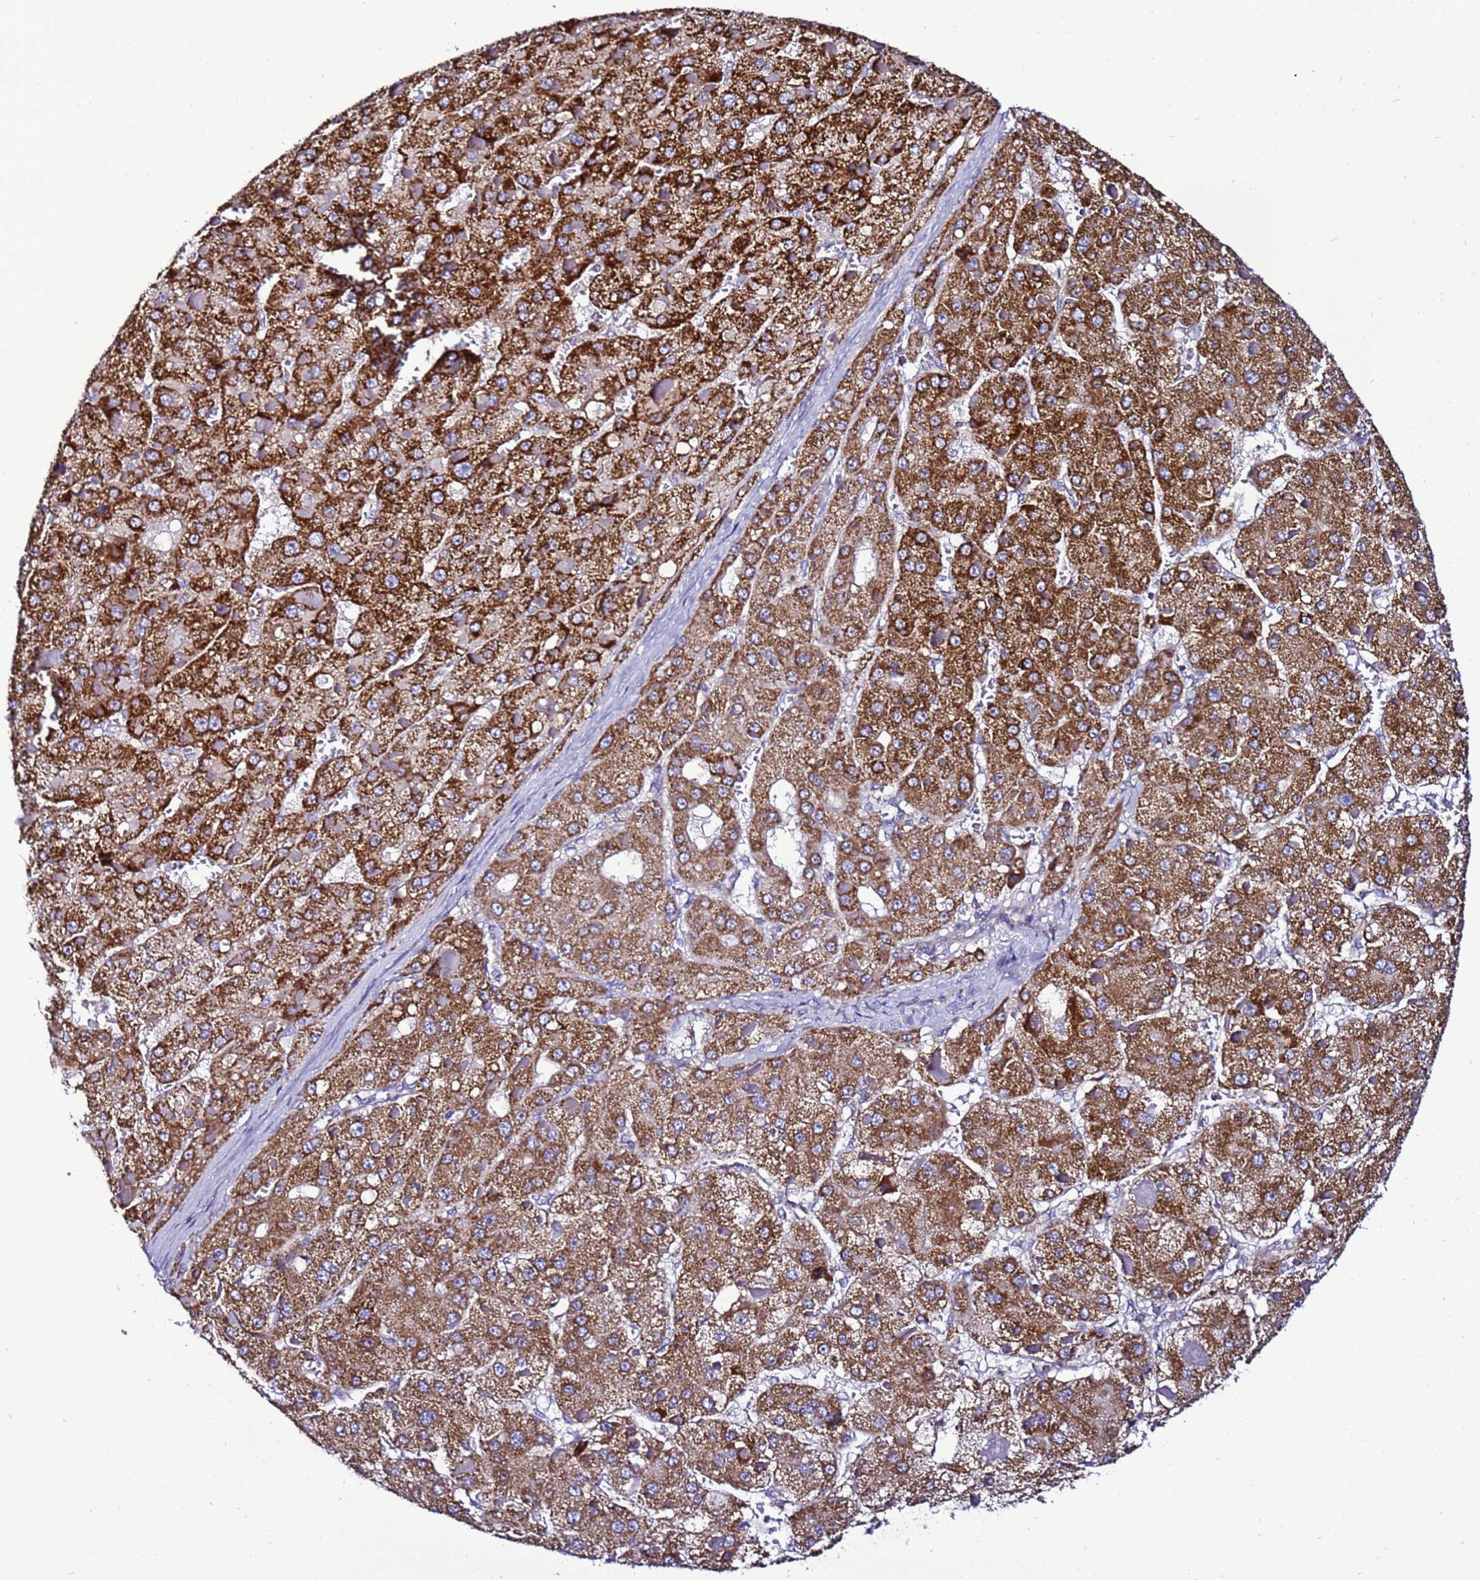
{"staining": {"intensity": "strong", "quantity": ">75%", "location": "cytoplasmic/membranous"}, "tissue": "liver cancer", "cell_type": "Tumor cells", "image_type": "cancer", "snomed": [{"axis": "morphology", "description": "Carcinoma, Hepatocellular, NOS"}, {"axis": "topography", "description": "Liver"}], "caption": "Immunohistochemical staining of liver hepatocellular carcinoma displays high levels of strong cytoplasmic/membranous protein staining in approximately >75% of tumor cells.", "gene": "HIGD2A", "patient": {"sex": "female", "age": 73}}